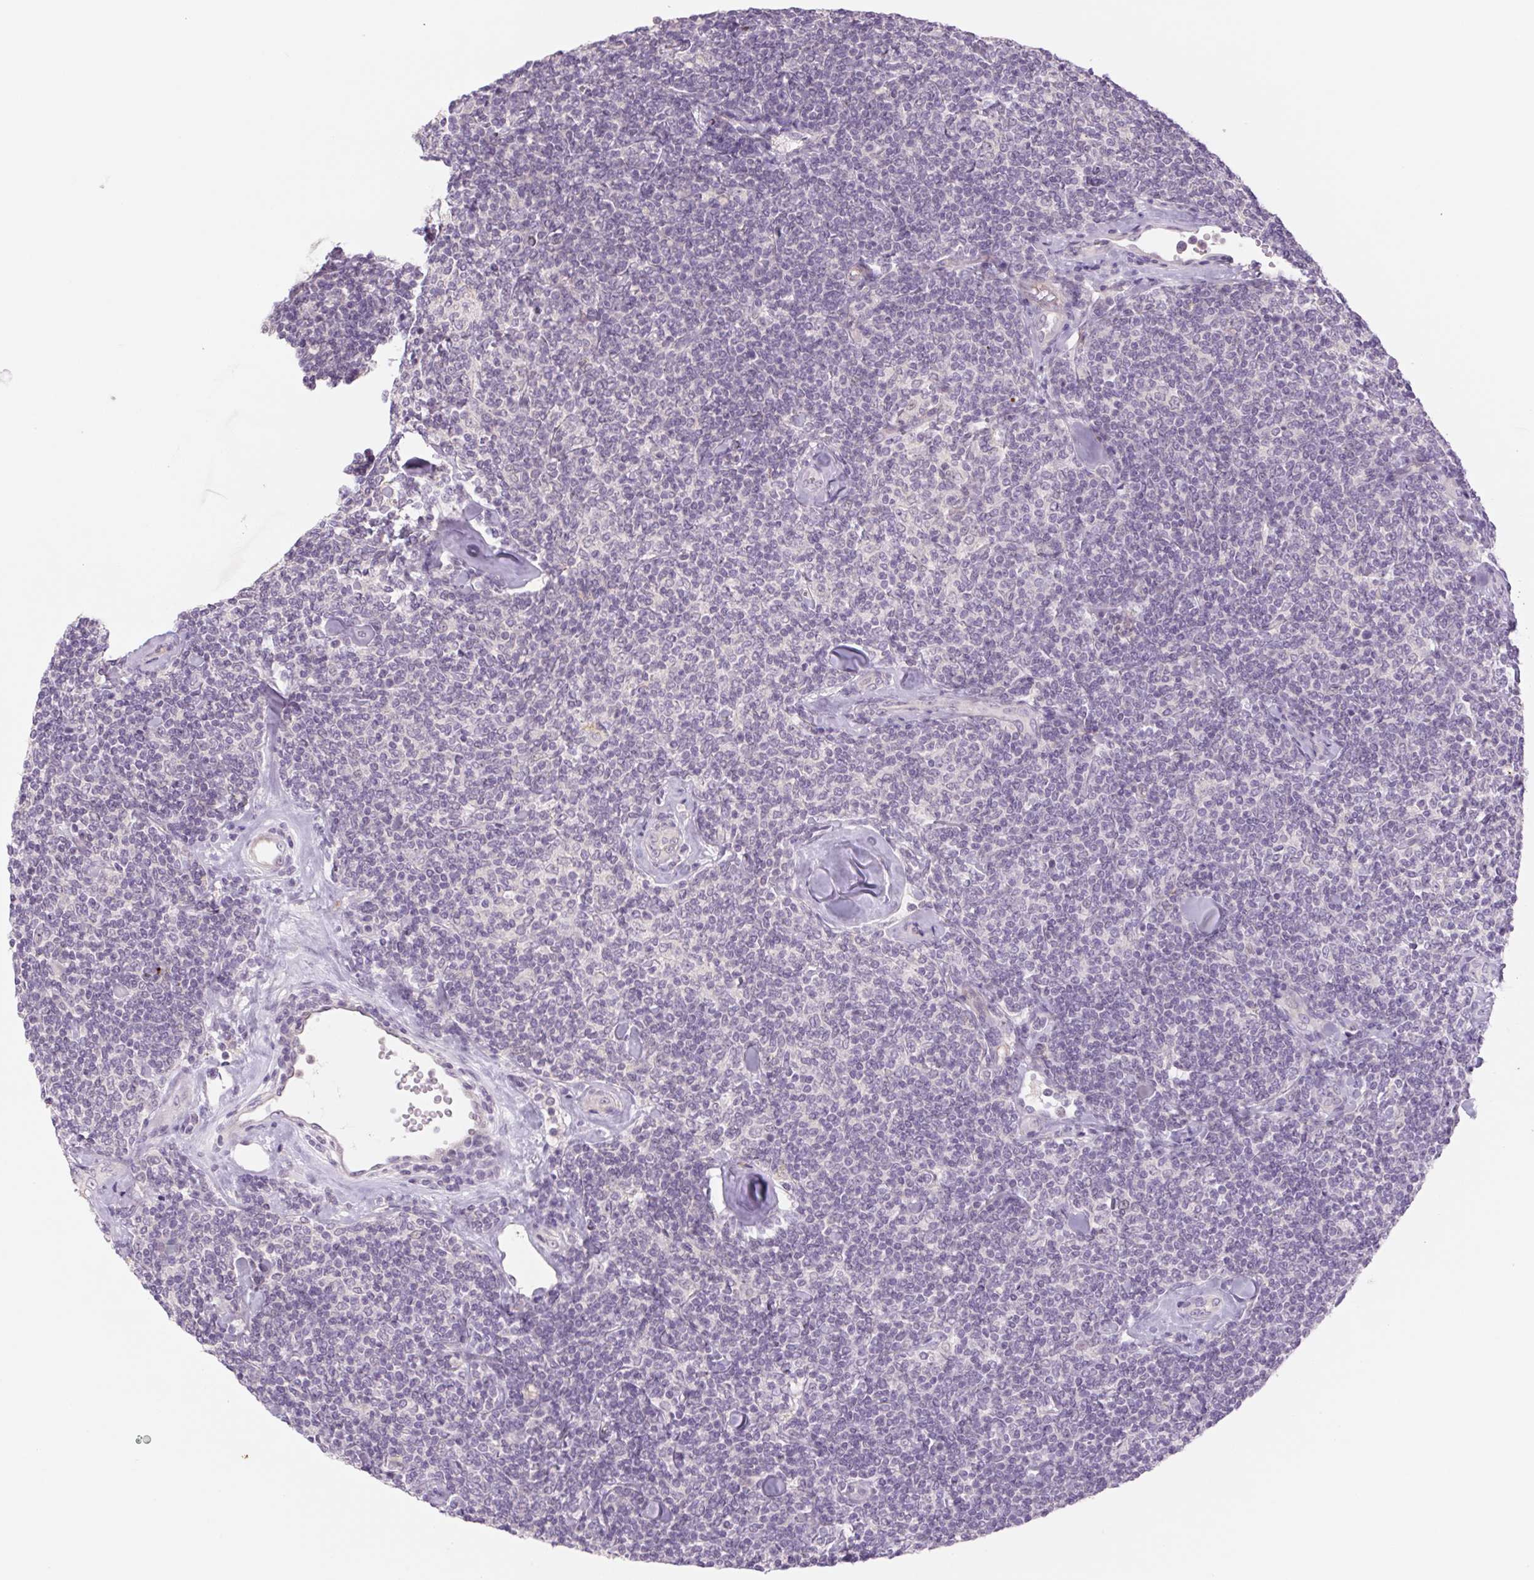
{"staining": {"intensity": "negative", "quantity": "none", "location": "none"}, "tissue": "lymphoma", "cell_type": "Tumor cells", "image_type": "cancer", "snomed": [{"axis": "morphology", "description": "Malignant lymphoma, non-Hodgkin's type, Low grade"}, {"axis": "topography", "description": "Lymph node"}], "caption": "Tumor cells show no significant protein staining in low-grade malignant lymphoma, non-Hodgkin's type.", "gene": "KRT1", "patient": {"sex": "female", "age": 56}}